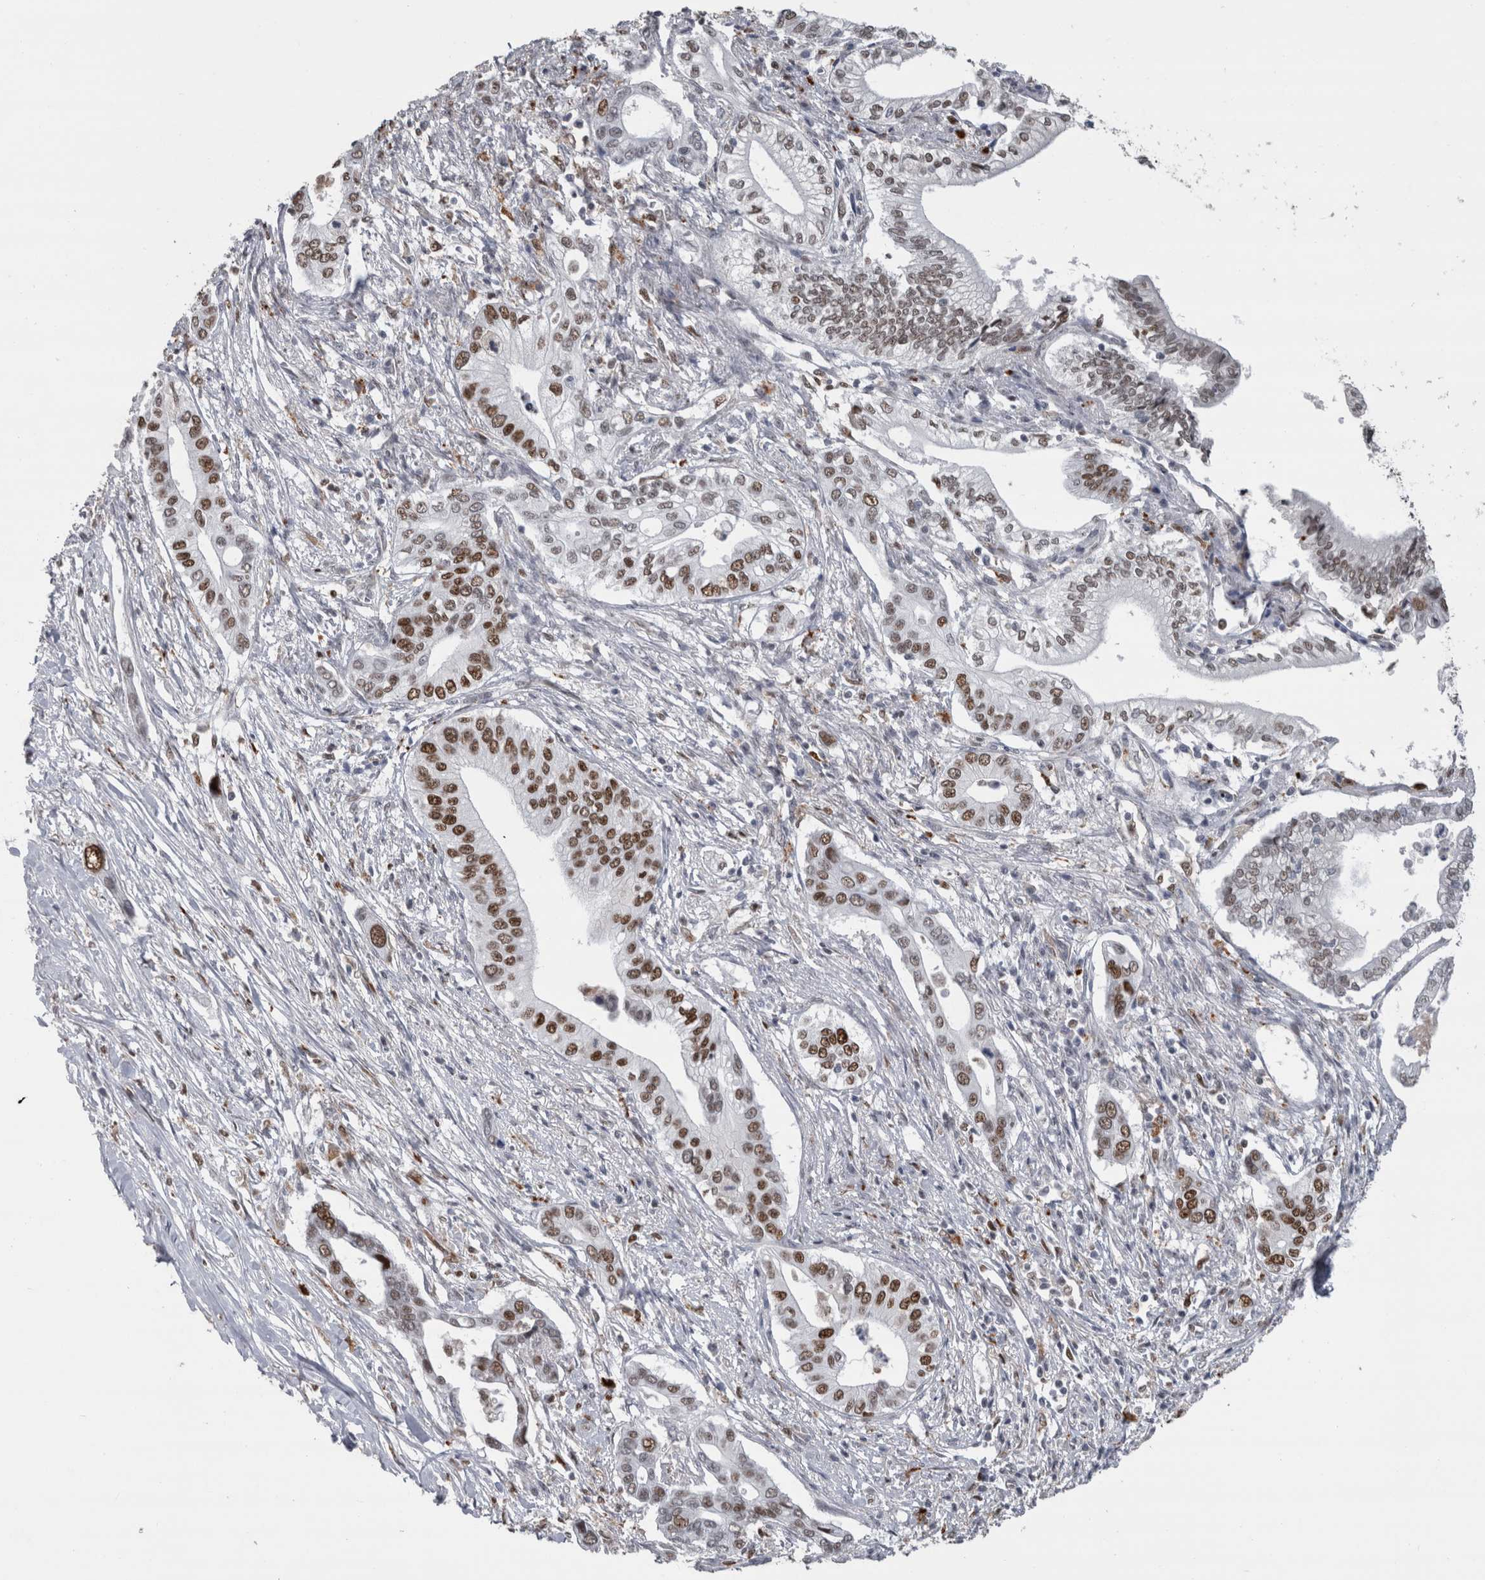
{"staining": {"intensity": "strong", "quantity": ">75%", "location": "nuclear"}, "tissue": "pancreatic cancer", "cell_type": "Tumor cells", "image_type": "cancer", "snomed": [{"axis": "morphology", "description": "Normal tissue, NOS"}, {"axis": "morphology", "description": "Adenocarcinoma, NOS"}, {"axis": "topography", "description": "Pancreas"}, {"axis": "topography", "description": "Peripheral nerve tissue"}], "caption": "A photomicrograph of pancreatic cancer stained for a protein shows strong nuclear brown staining in tumor cells.", "gene": "POLD2", "patient": {"sex": "male", "age": 59}}